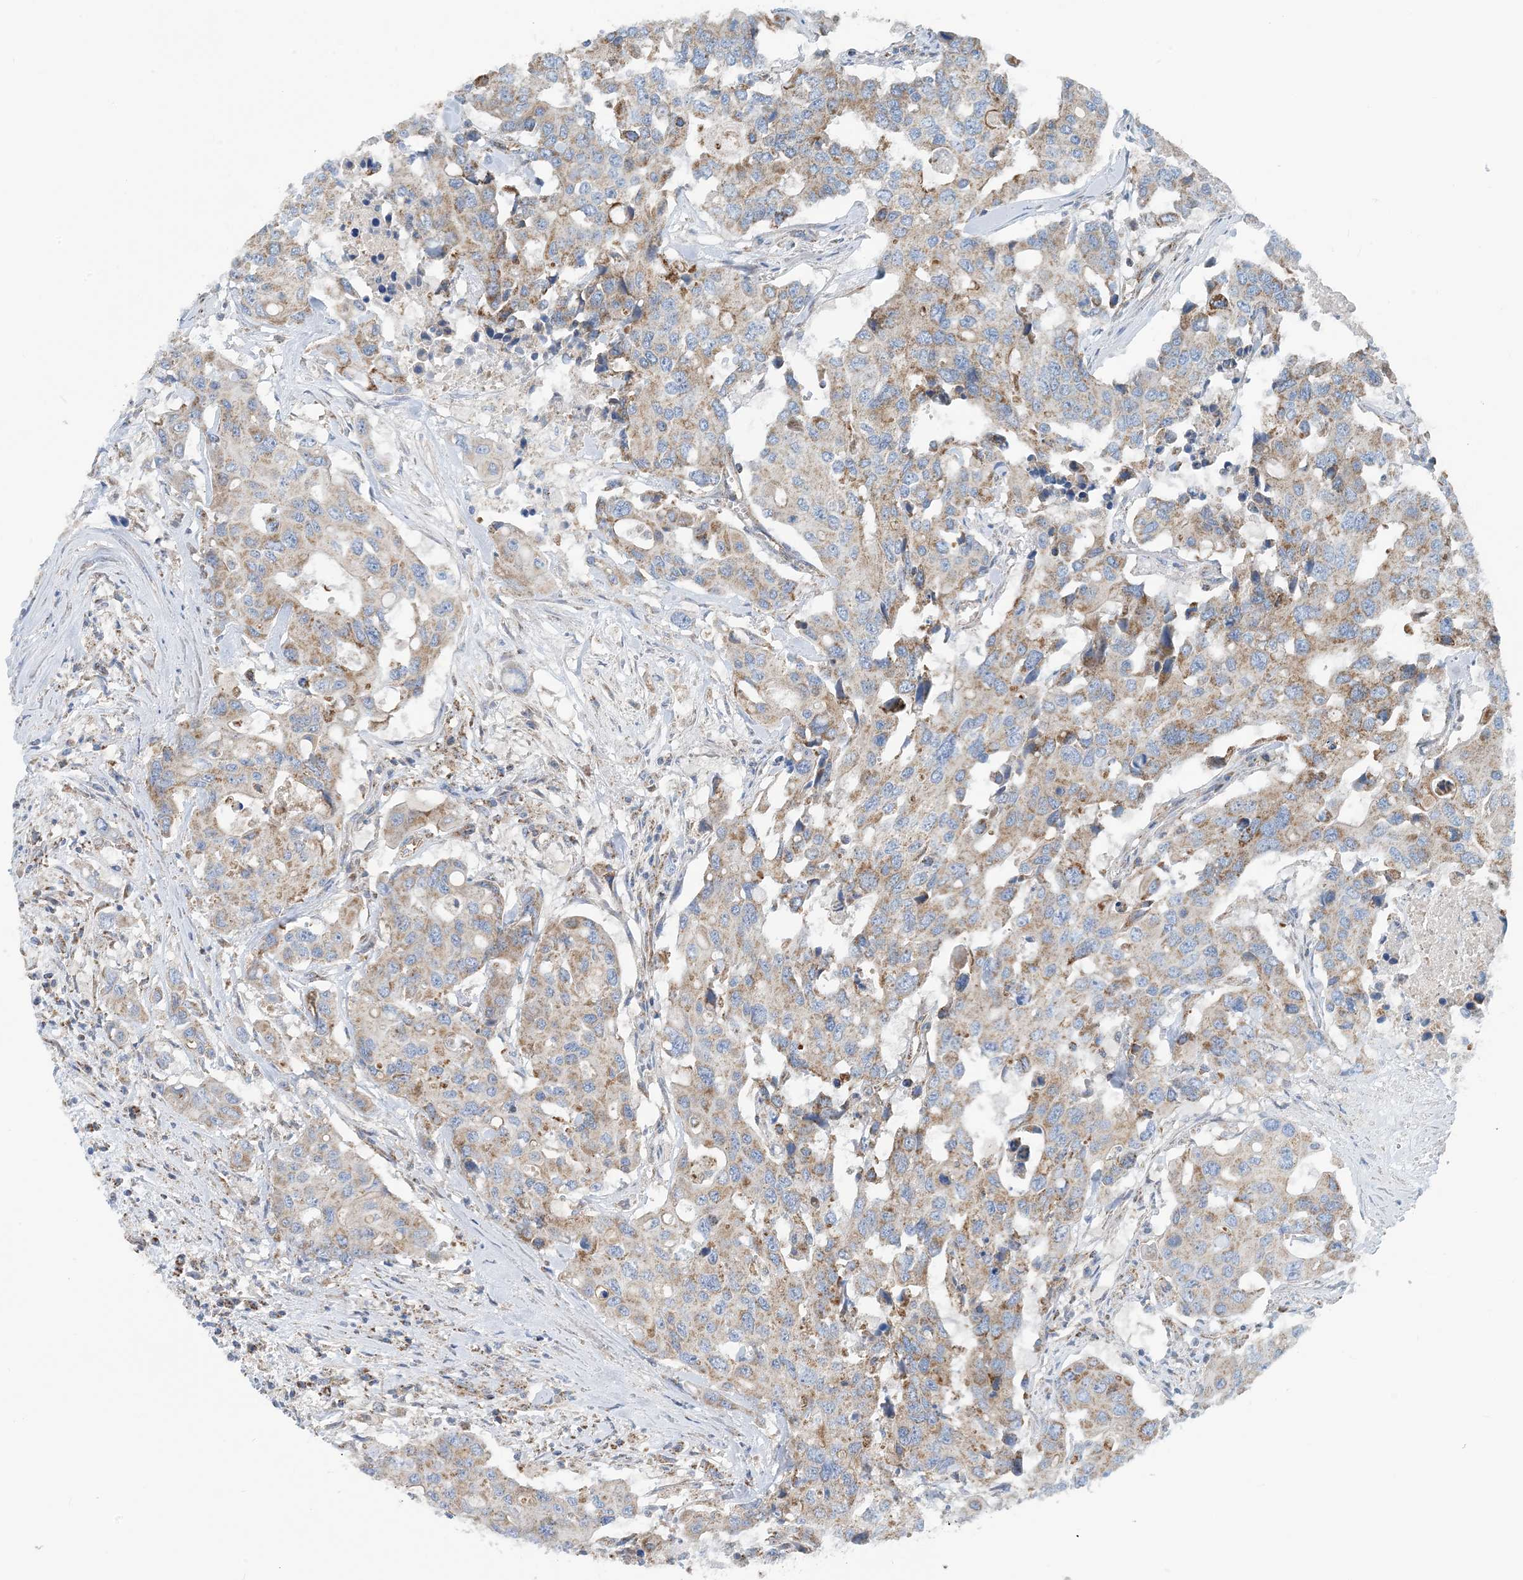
{"staining": {"intensity": "moderate", "quantity": ">75%", "location": "cytoplasmic/membranous"}, "tissue": "colorectal cancer", "cell_type": "Tumor cells", "image_type": "cancer", "snomed": [{"axis": "morphology", "description": "Adenocarcinoma, NOS"}, {"axis": "topography", "description": "Colon"}], "caption": "Colorectal cancer tissue displays moderate cytoplasmic/membranous expression in about >75% of tumor cells", "gene": "PHOSPHO2", "patient": {"sex": "male", "age": 77}}